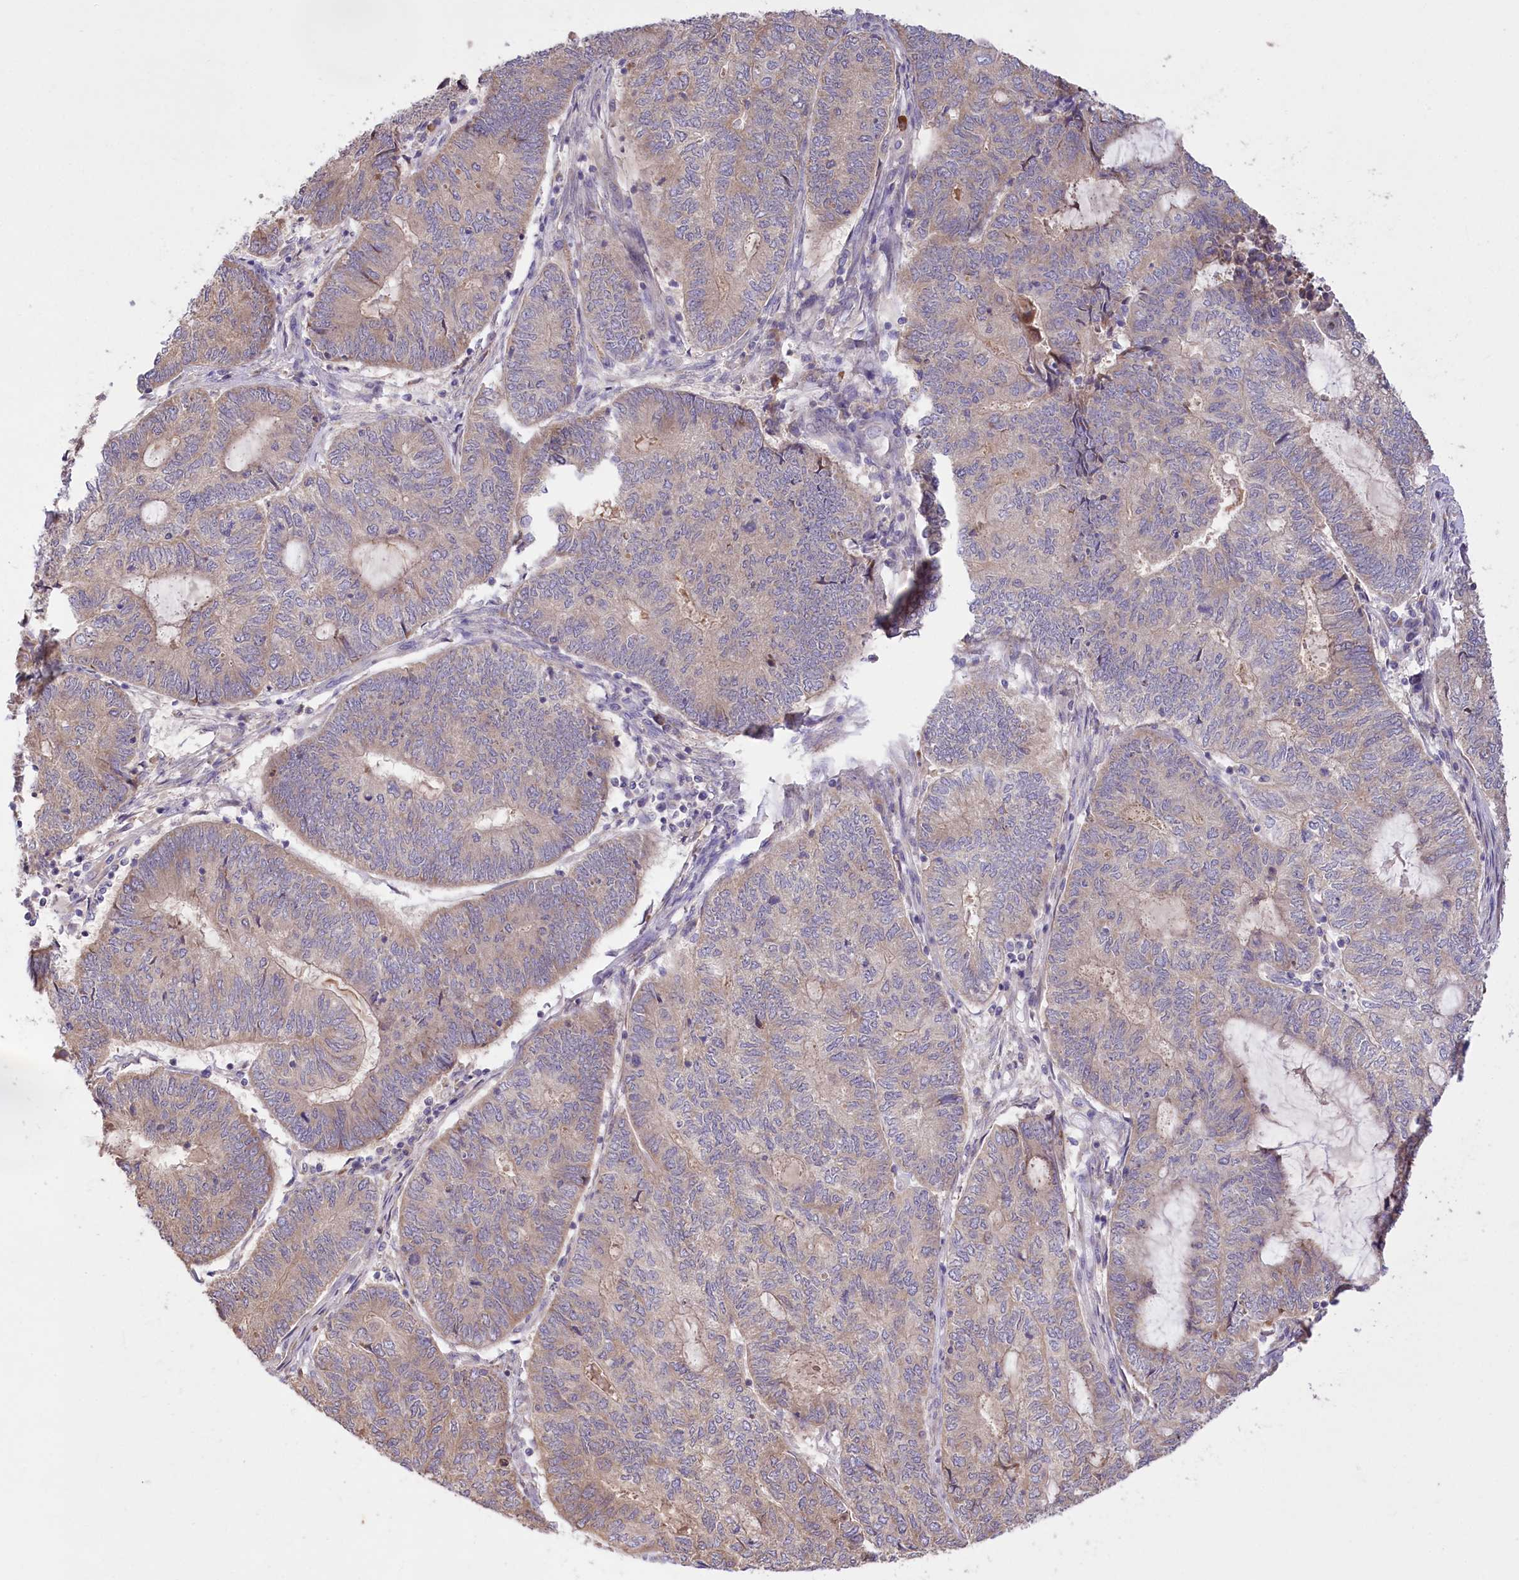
{"staining": {"intensity": "weak", "quantity": "25%-75%", "location": "cytoplasmic/membranous"}, "tissue": "endometrial cancer", "cell_type": "Tumor cells", "image_type": "cancer", "snomed": [{"axis": "morphology", "description": "Adenocarcinoma, NOS"}, {"axis": "topography", "description": "Uterus"}, {"axis": "topography", "description": "Endometrium"}], "caption": "Endometrial adenocarcinoma tissue shows weak cytoplasmic/membranous staining in about 25%-75% of tumor cells, visualized by immunohistochemistry.", "gene": "PBLD", "patient": {"sex": "female", "age": 70}}